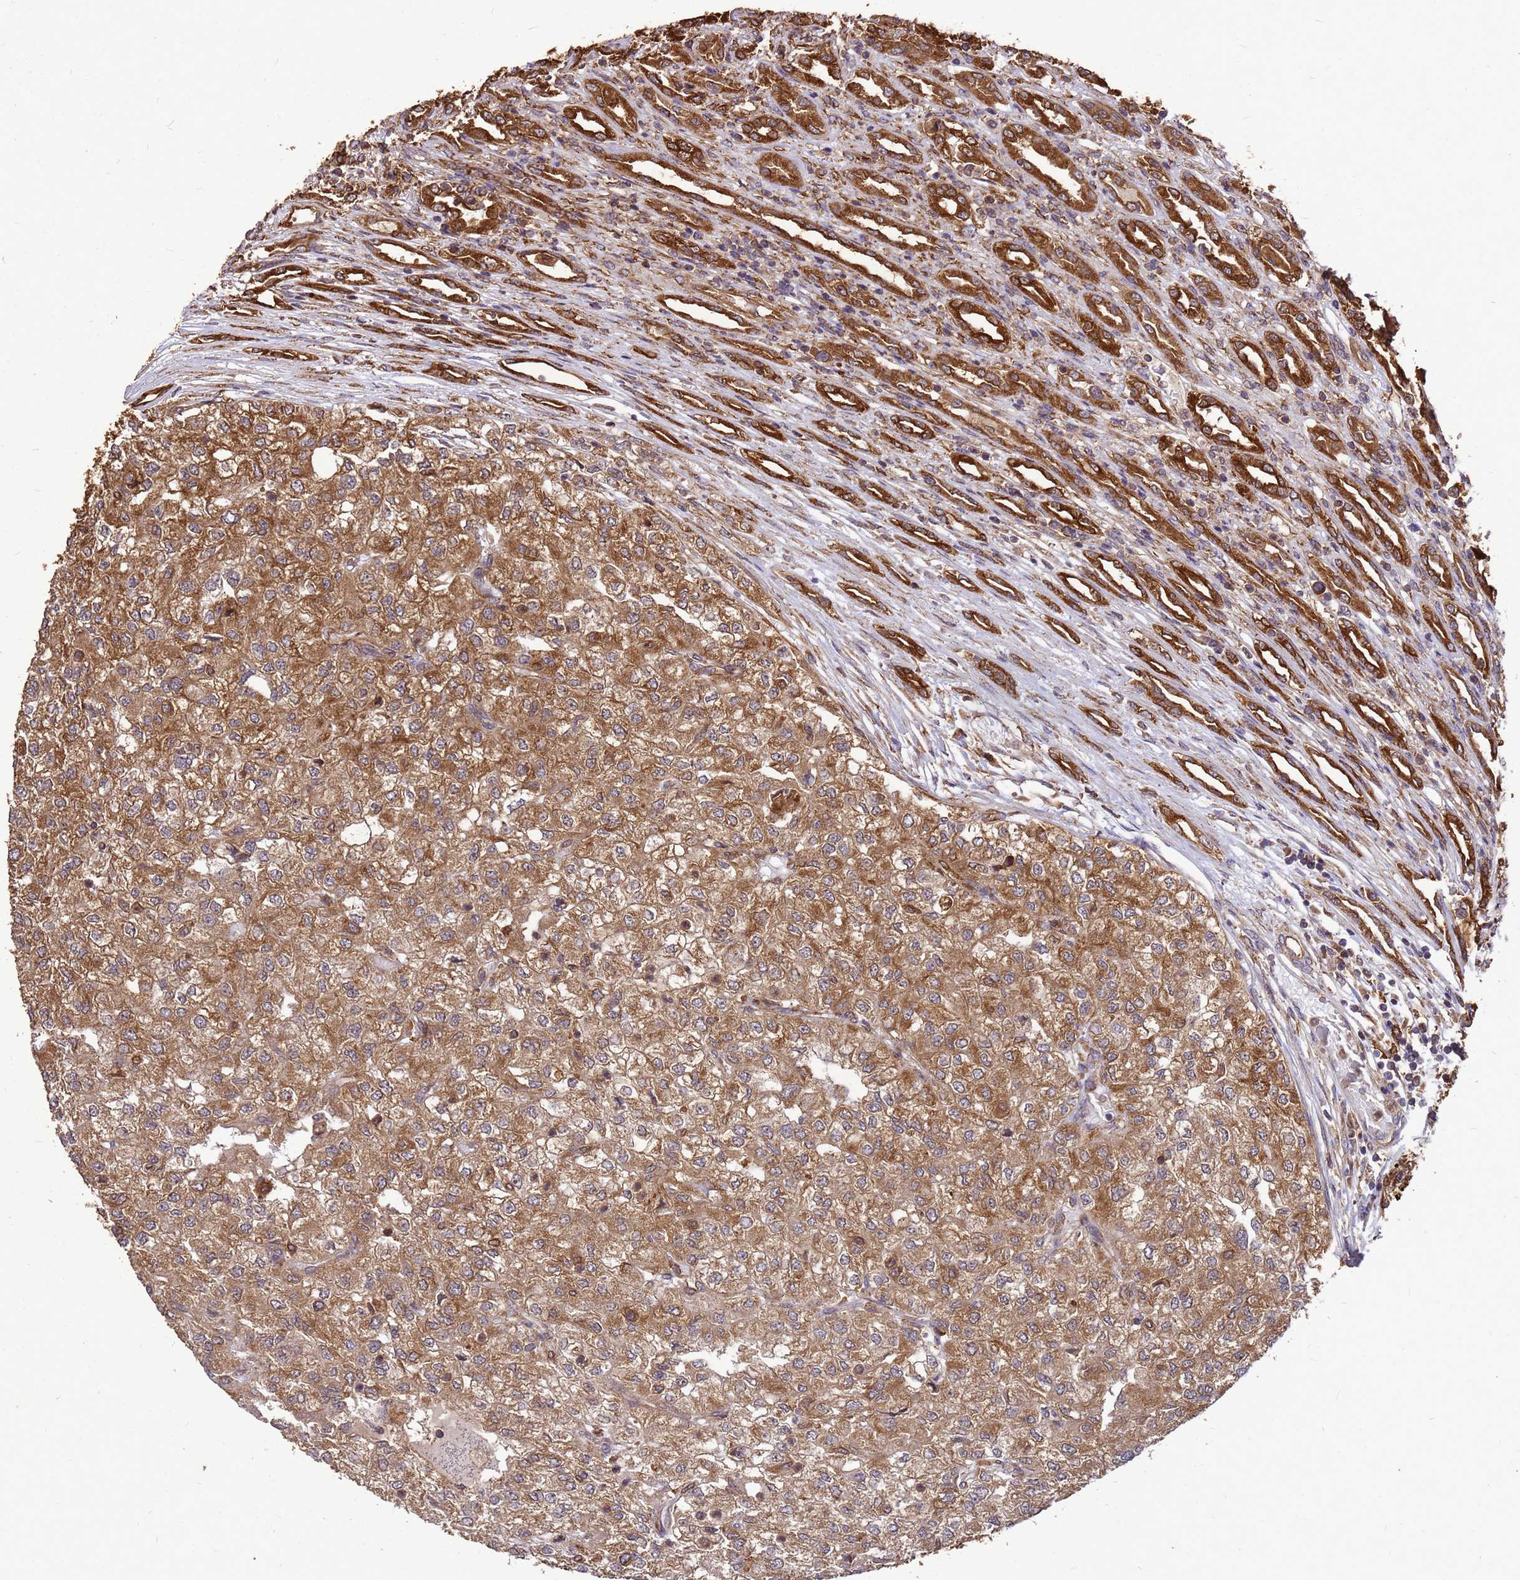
{"staining": {"intensity": "moderate", "quantity": ">75%", "location": "cytoplasmic/membranous"}, "tissue": "renal cancer", "cell_type": "Tumor cells", "image_type": "cancer", "snomed": [{"axis": "morphology", "description": "Adenocarcinoma, NOS"}, {"axis": "topography", "description": "Kidney"}], "caption": "Immunohistochemistry (IHC) photomicrograph of renal adenocarcinoma stained for a protein (brown), which displays medium levels of moderate cytoplasmic/membranous positivity in approximately >75% of tumor cells.", "gene": "ZNF618", "patient": {"sex": "female", "age": 54}}